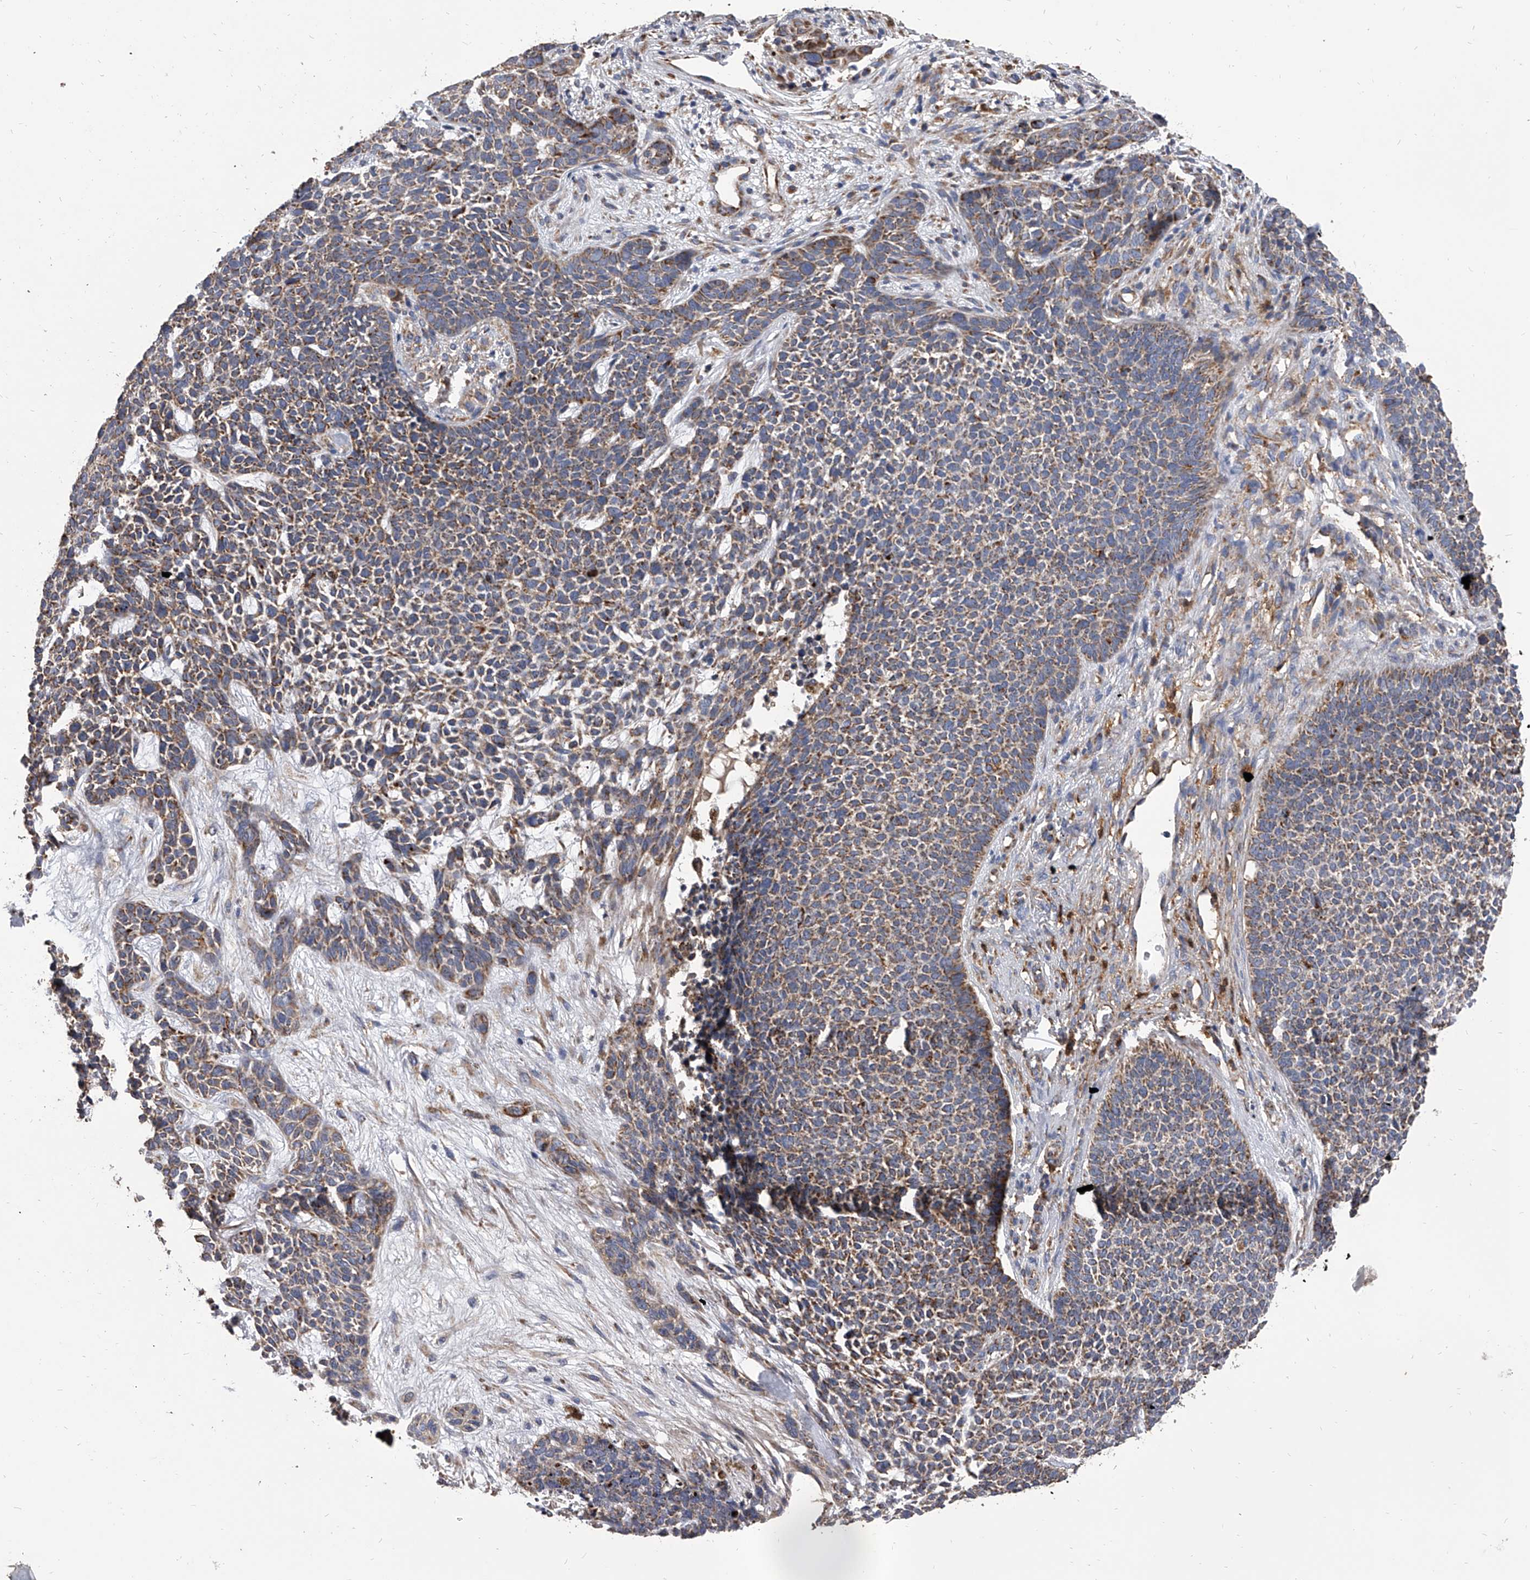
{"staining": {"intensity": "moderate", "quantity": "25%-75%", "location": "cytoplasmic/membranous"}, "tissue": "skin cancer", "cell_type": "Tumor cells", "image_type": "cancer", "snomed": [{"axis": "morphology", "description": "Basal cell carcinoma"}, {"axis": "topography", "description": "Skin"}], "caption": "Basal cell carcinoma (skin) stained with a protein marker reveals moderate staining in tumor cells.", "gene": "MRPL28", "patient": {"sex": "female", "age": 84}}